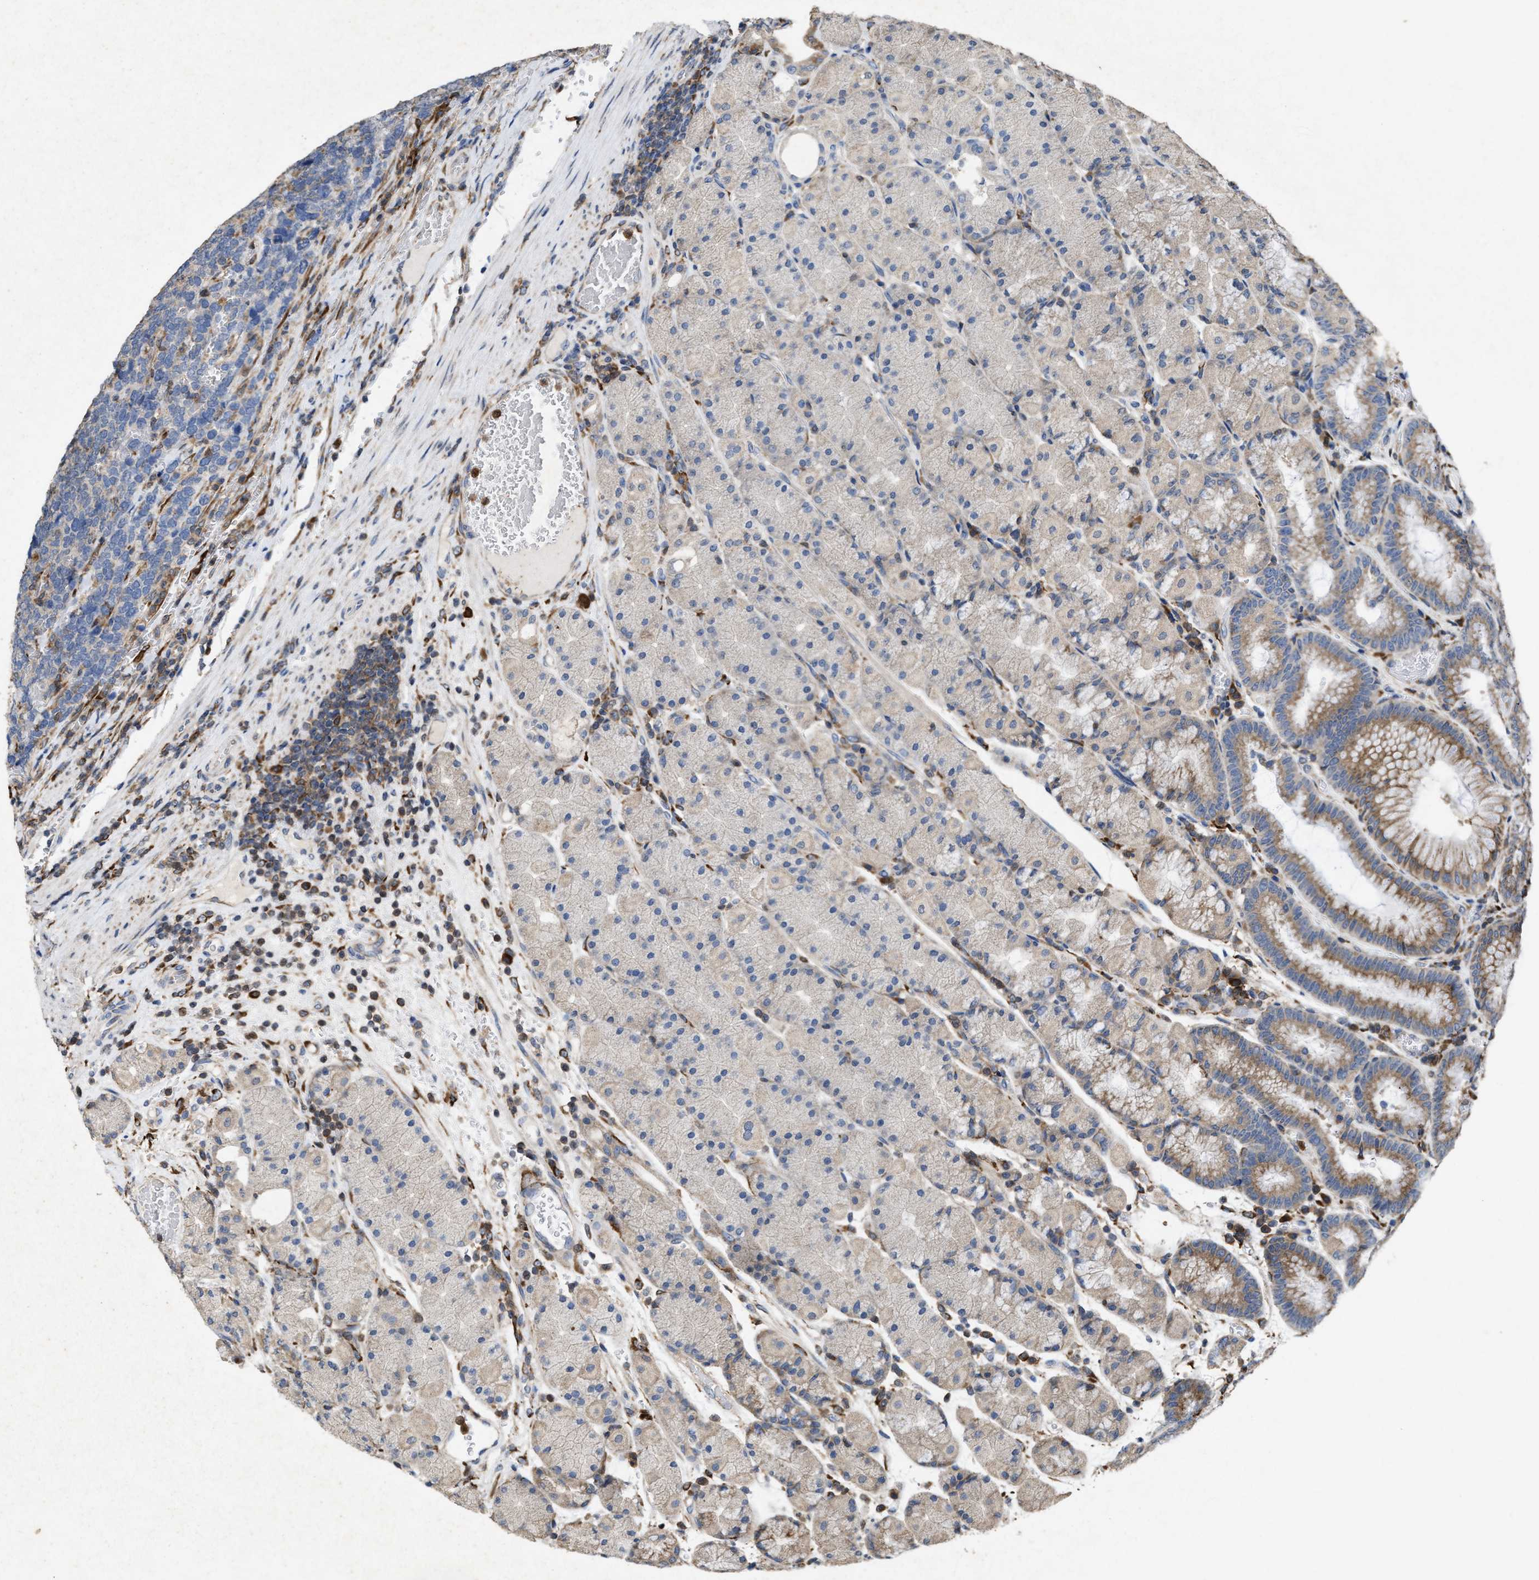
{"staining": {"intensity": "moderate", "quantity": "25%-75%", "location": "cytoplasmic/membranous"}, "tissue": "stomach", "cell_type": "Glandular cells", "image_type": "normal", "snomed": [{"axis": "morphology", "description": "Normal tissue, NOS"}, {"axis": "morphology", "description": "Carcinoid, malignant, NOS"}, {"axis": "topography", "description": "Stomach, upper"}], "caption": "Immunohistochemical staining of normal human stomach demonstrates moderate cytoplasmic/membranous protein expression in about 25%-75% of glandular cells.", "gene": "FGD3", "patient": {"sex": "male", "age": 39}}